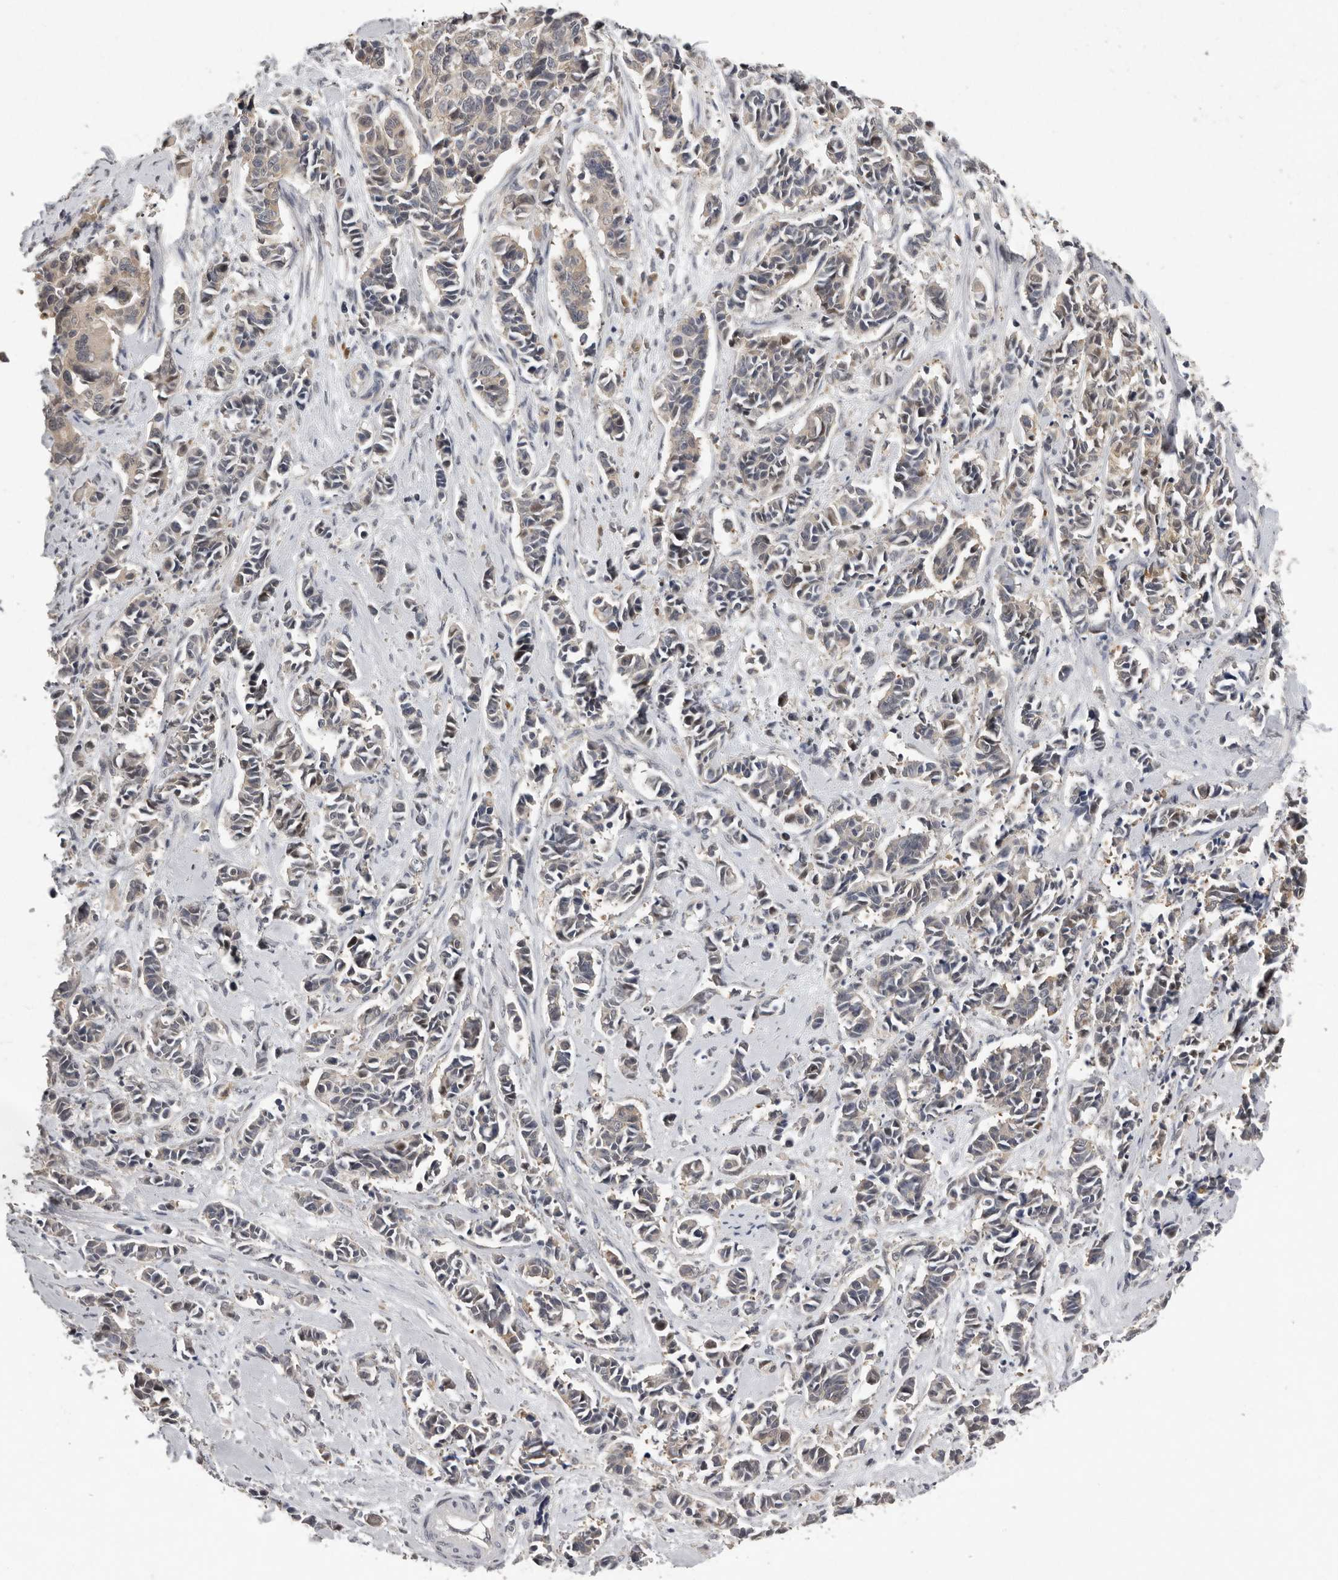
{"staining": {"intensity": "weak", "quantity": "<25%", "location": "cytoplasmic/membranous"}, "tissue": "cervical cancer", "cell_type": "Tumor cells", "image_type": "cancer", "snomed": [{"axis": "morphology", "description": "Normal tissue, NOS"}, {"axis": "morphology", "description": "Squamous cell carcinoma, NOS"}, {"axis": "topography", "description": "Cervix"}], "caption": "The image shows no staining of tumor cells in squamous cell carcinoma (cervical).", "gene": "RALGPS2", "patient": {"sex": "female", "age": 35}}